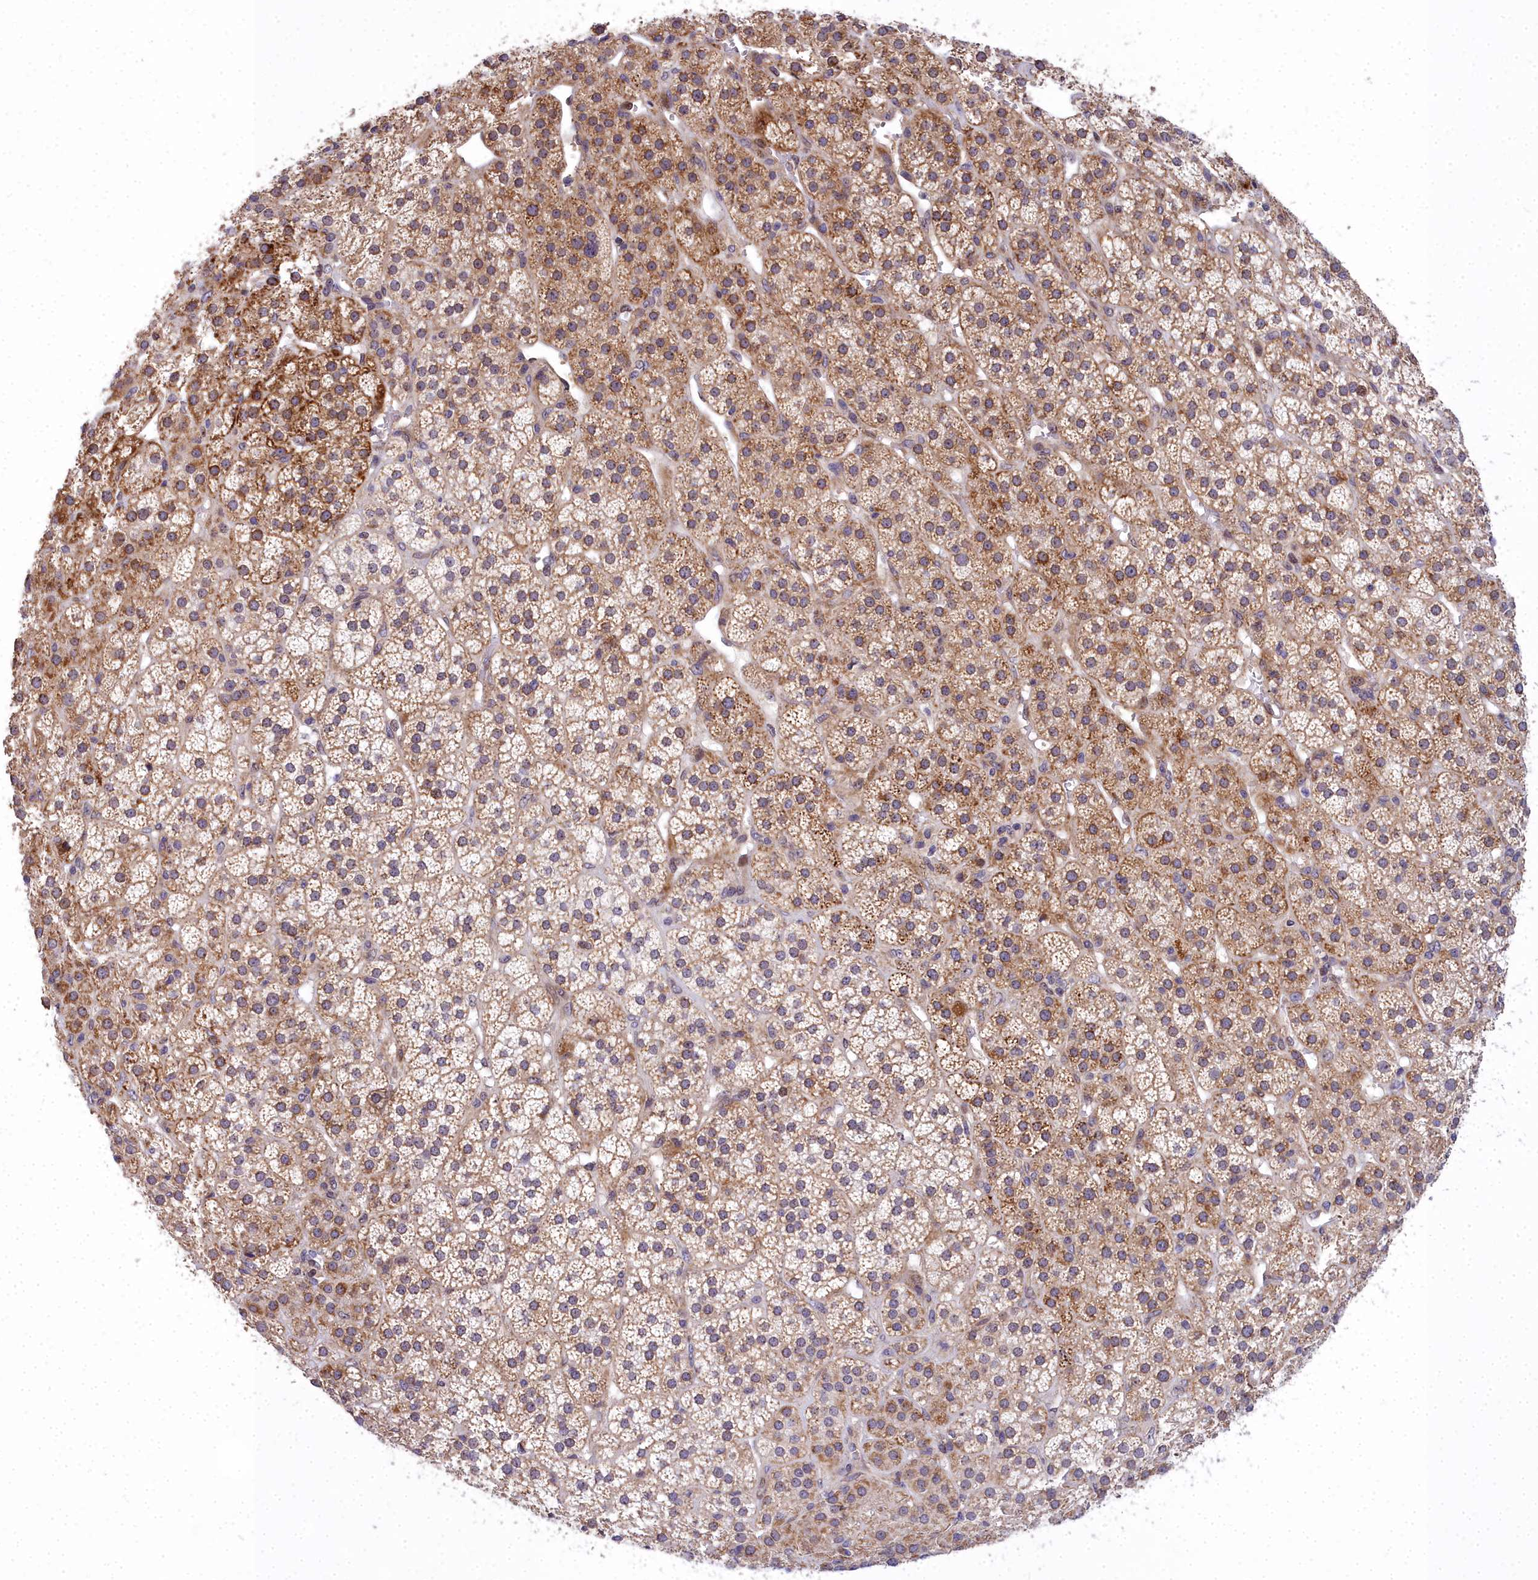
{"staining": {"intensity": "moderate", "quantity": "25%-75%", "location": "cytoplasmic/membranous"}, "tissue": "adrenal gland", "cell_type": "Glandular cells", "image_type": "normal", "snomed": [{"axis": "morphology", "description": "Normal tissue, NOS"}, {"axis": "topography", "description": "Adrenal gland"}], "caption": "Adrenal gland stained with DAB immunohistochemistry demonstrates medium levels of moderate cytoplasmic/membranous staining in approximately 25%-75% of glandular cells.", "gene": "ABCB8", "patient": {"sex": "female", "age": 70}}